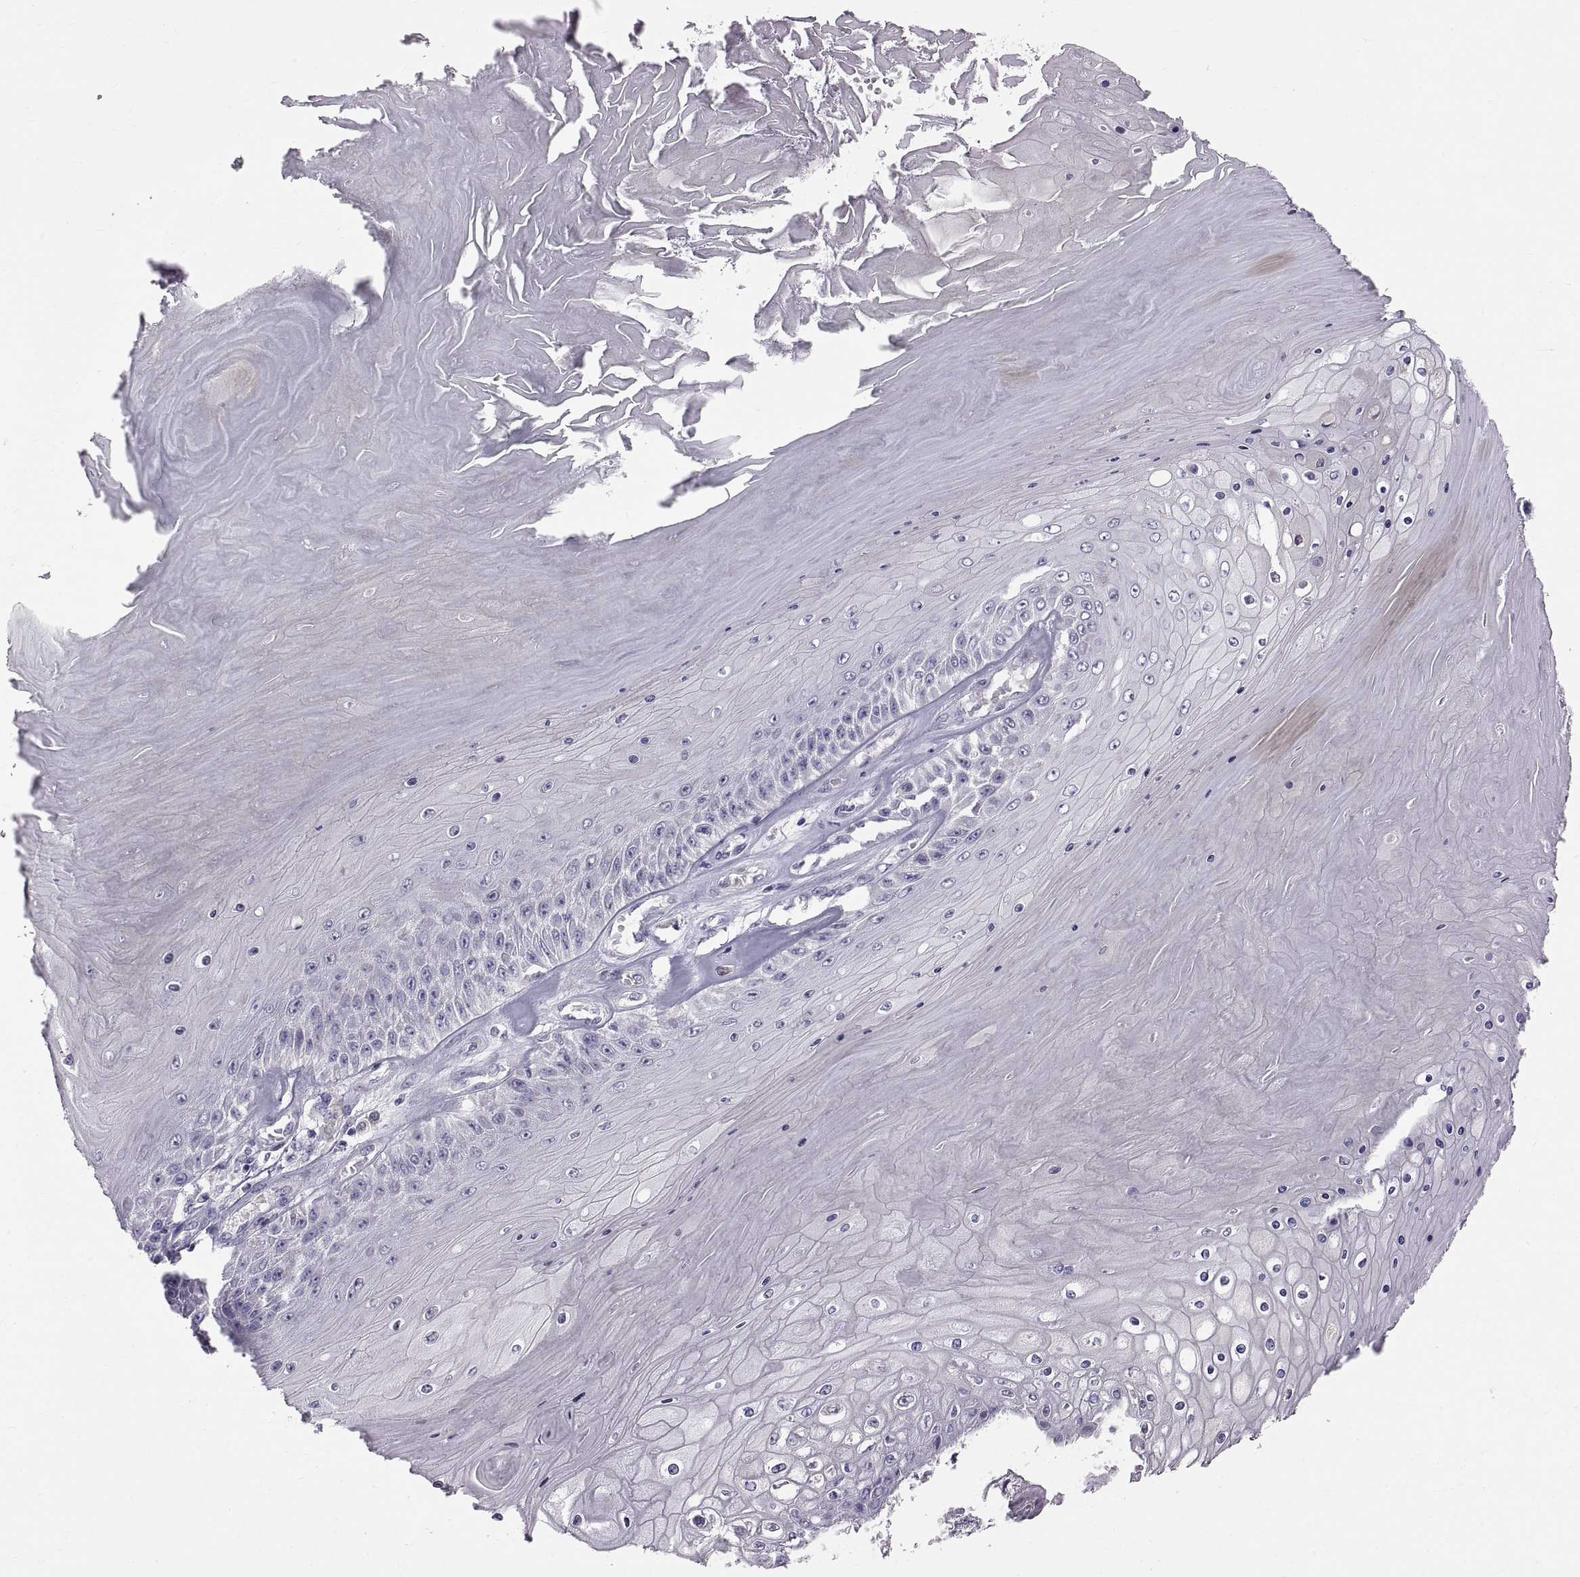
{"staining": {"intensity": "negative", "quantity": "none", "location": "none"}, "tissue": "skin cancer", "cell_type": "Tumor cells", "image_type": "cancer", "snomed": [{"axis": "morphology", "description": "Squamous cell carcinoma, NOS"}, {"axis": "topography", "description": "Skin"}], "caption": "High power microscopy photomicrograph of an IHC photomicrograph of squamous cell carcinoma (skin), revealing no significant staining in tumor cells.", "gene": "WFDC8", "patient": {"sex": "male", "age": 62}}